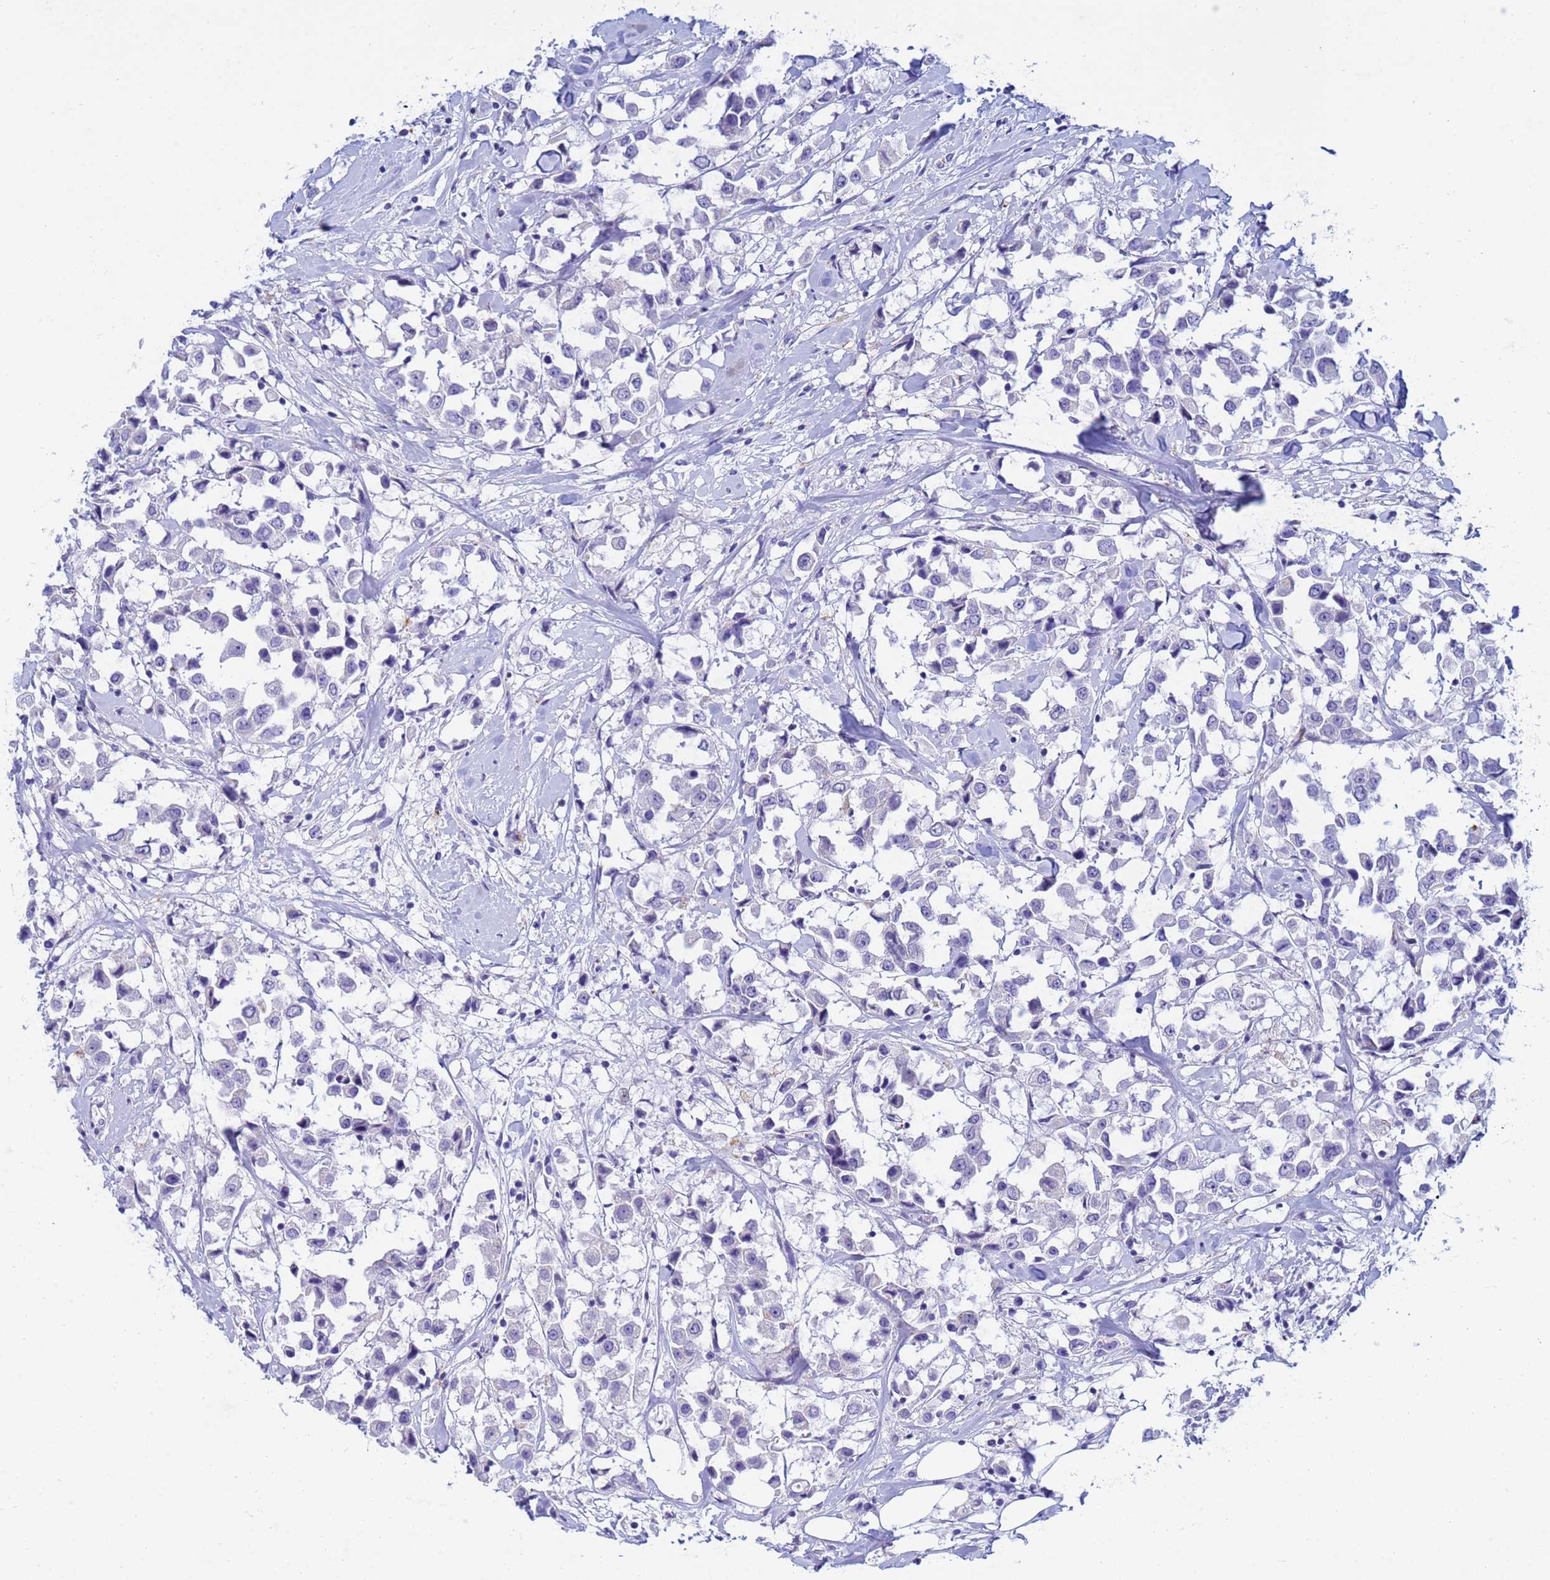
{"staining": {"intensity": "negative", "quantity": "none", "location": "none"}, "tissue": "breast cancer", "cell_type": "Tumor cells", "image_type": "cancer", "snomed": [{"axis": "morphology", "description": "Duct carcinoma"}, {"axis": "topography", "description": "Breast"}], "caption": "Tumor cells are negative for protein expression in human intraductal carcinoma (breast).", "gene": "CSTB", "patient": {"sex": "female", "age": 61}}